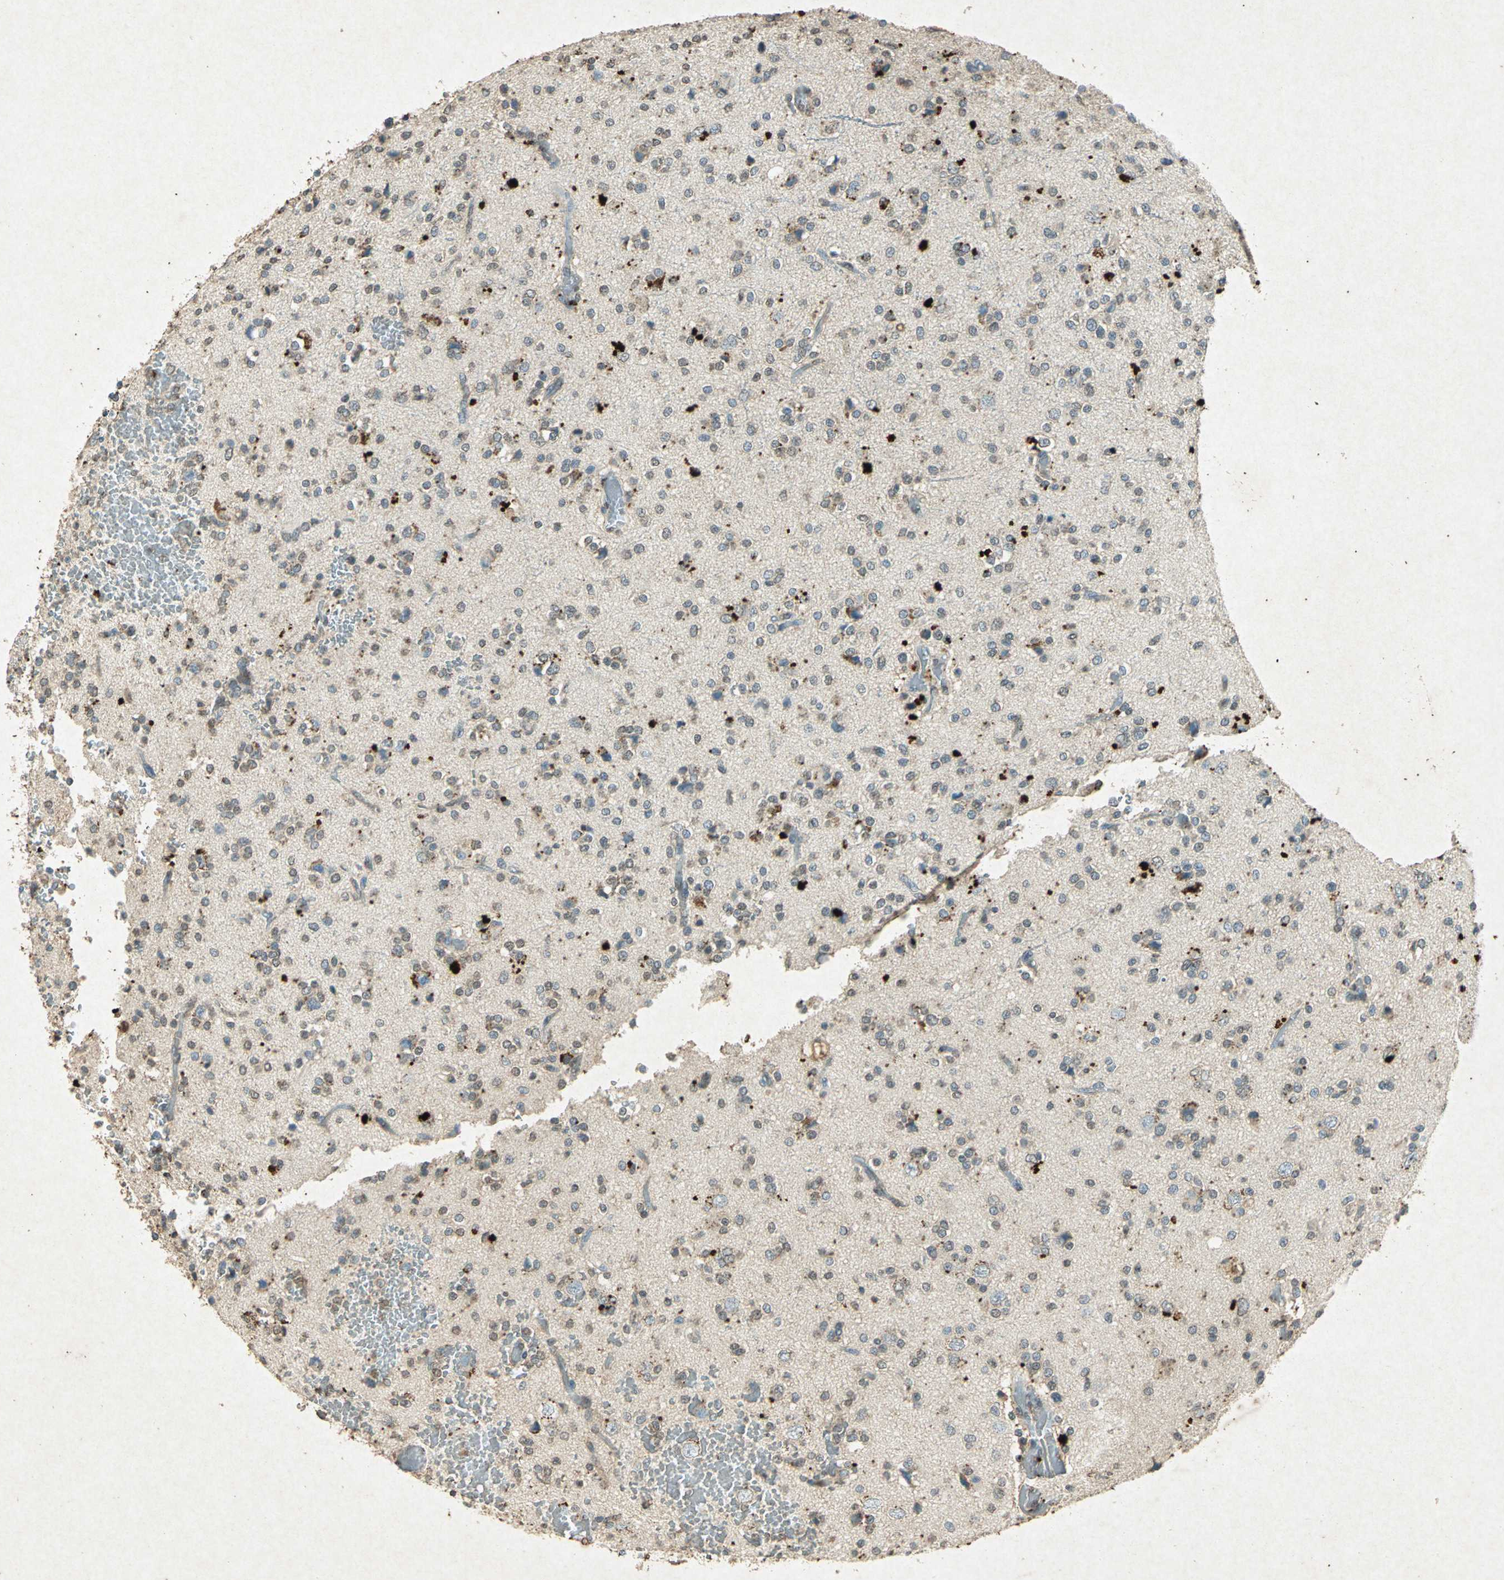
{"staining": {"intensity": "strong", "quantity": "<25%", "location": "cytoplasmic/membranous"}, "tissue": "glioma", "cell_type": "Tumor cells", "image_type": "cancer", "snomed": [{"axis": "morphology", "description": "Glioma, malignant, High grade"}, {"axis": "topography", "description": "Brain"}], "caption": "Protein expression analysis of human glioma reveals strong cytoplasmic/membranous positivity in about <25% of tumor cells.", "gene": "PSEN1", "patient": {"sex": "male", "age": 47}}